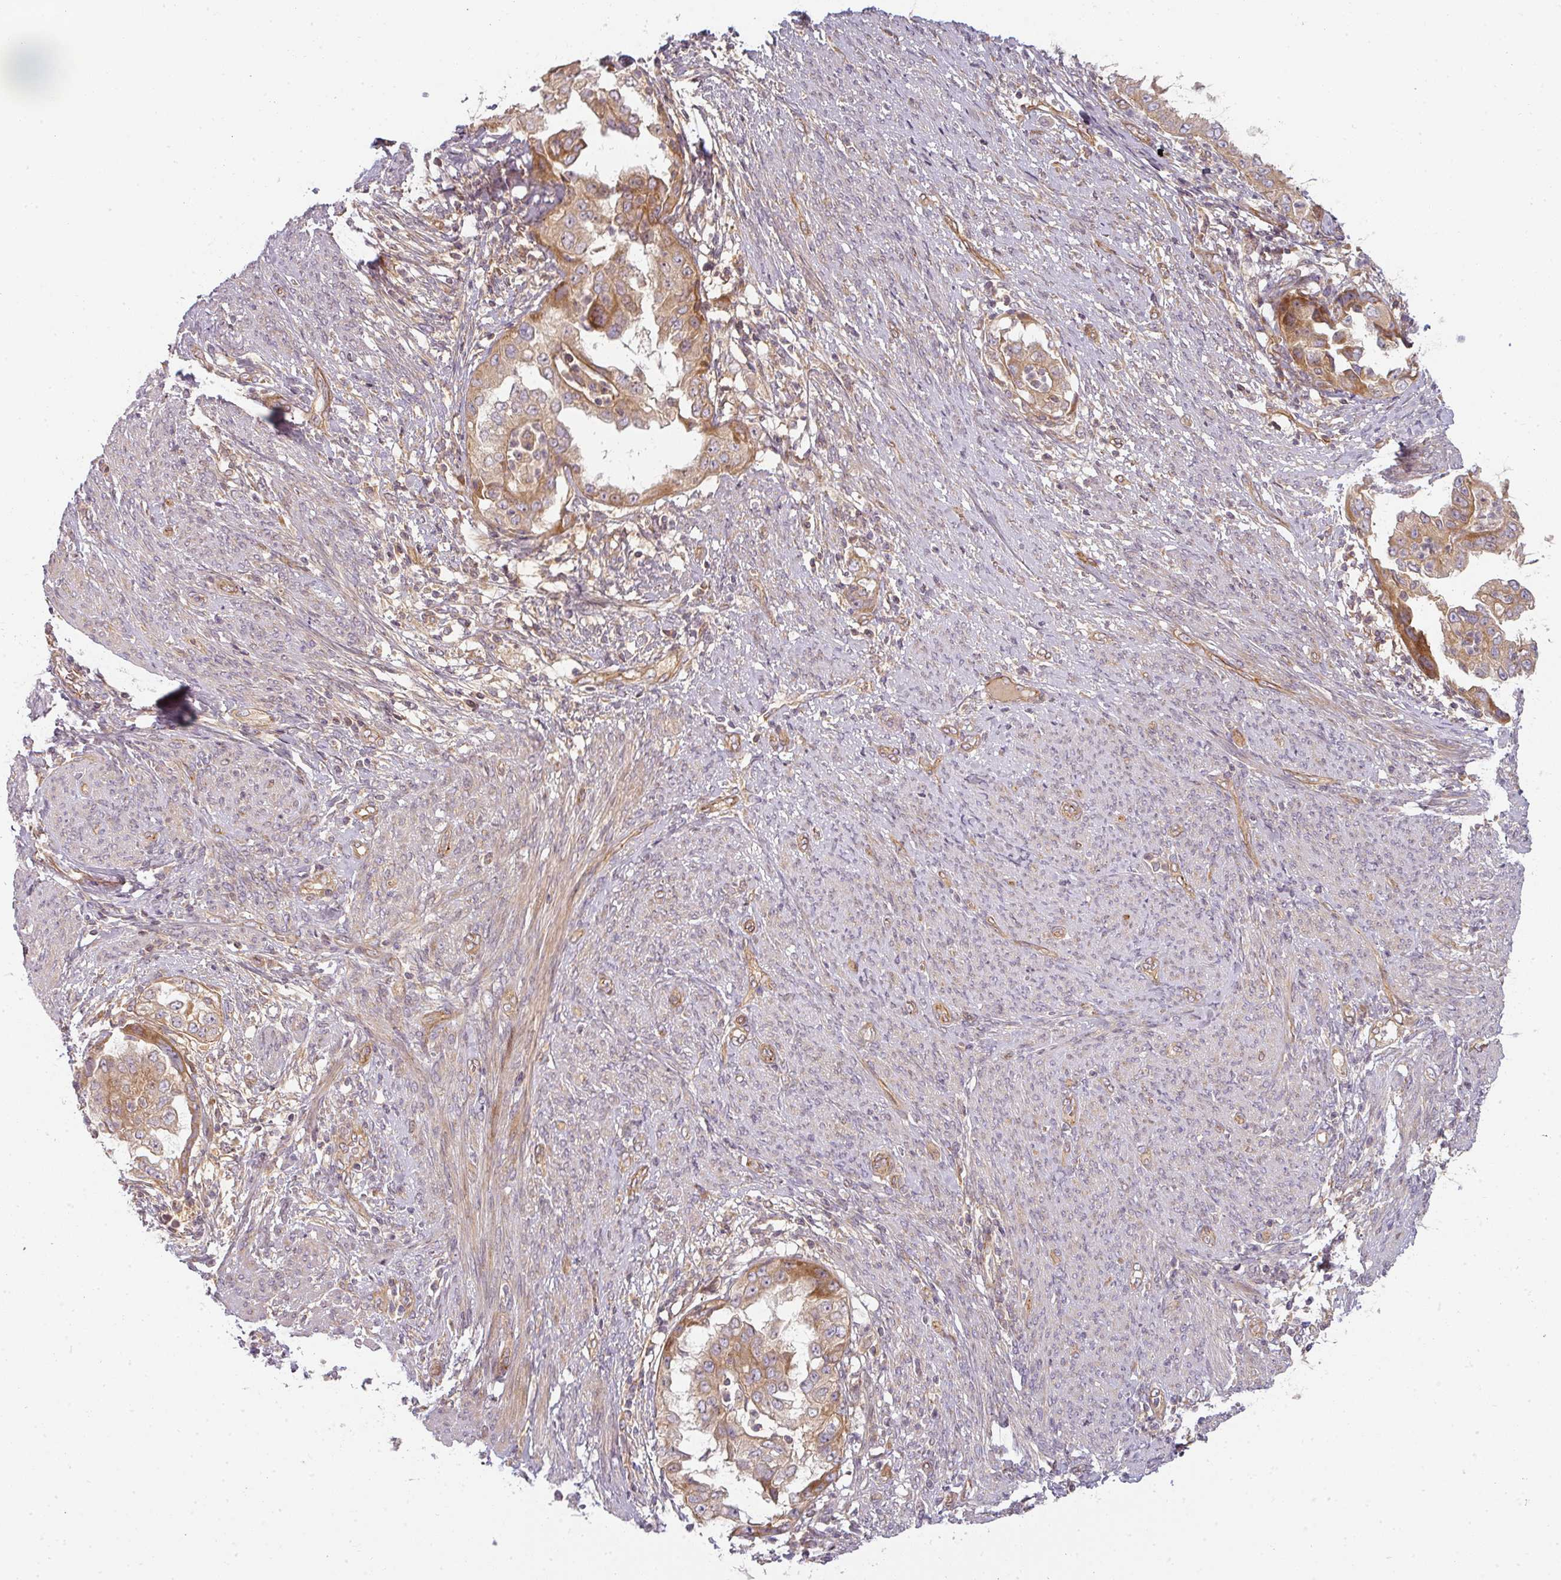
{"staining": {"intensity": "moderate", "quantity": "25%-75%", "location": "cytoplasmic/membranous"}, "tissue": "endometrial cancer", "cell_type": "Tumor cells", "image_type": "cancer", "snomed": [{"axis": "morphology", "description": "Adenocarcinoma, NOS"}, {"axis": "topography", "description": "Endometrium"}], "caption": "Brown immunohistochemical staining in human endometrial cancer exhibits moderate cytoplasmic/membranous positivity in about 25%-75% of tumor cells.", "gene": "CNOT1", "patient": {"sex": "female", "age": 85}}